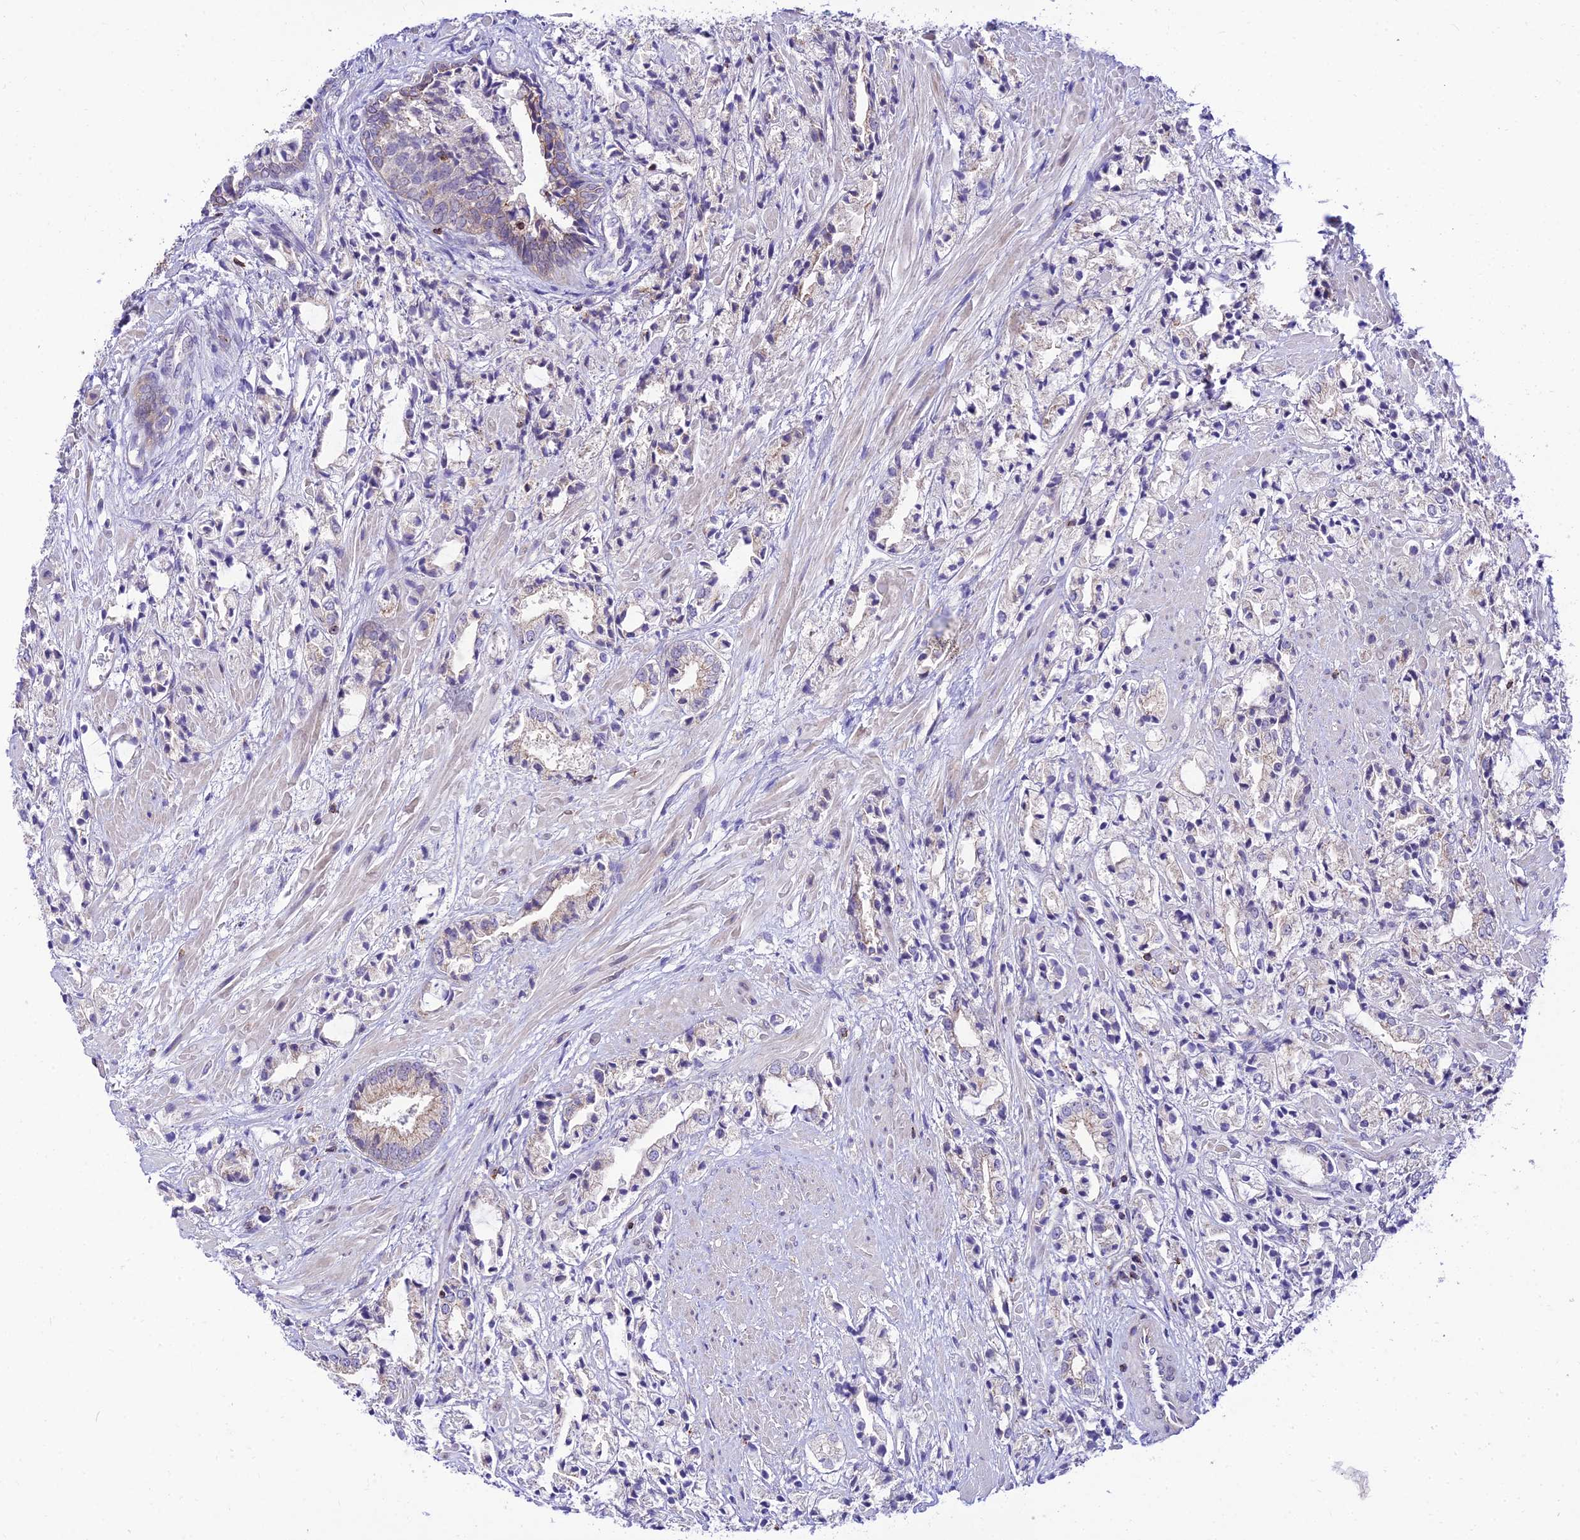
{"staining": {"intensity": "negative", "quantity": "none", "location": "none"}, "tissue": "prostate cancer", "cell_type": "Tumor cells", "image_type": "cancer", "snomed": [{"axis": "morphology", "description": "Adenocarcinoma, High grade"}, {"axis": "topography", "description": "Prostate"}], "caption": "This is an IHC photomicrograph of high-grade adenocarcinoma (prostate). There is no expression in tumor cells.", "gene": "C6orf132", "patient": {"sex": "male", "age": 50}}